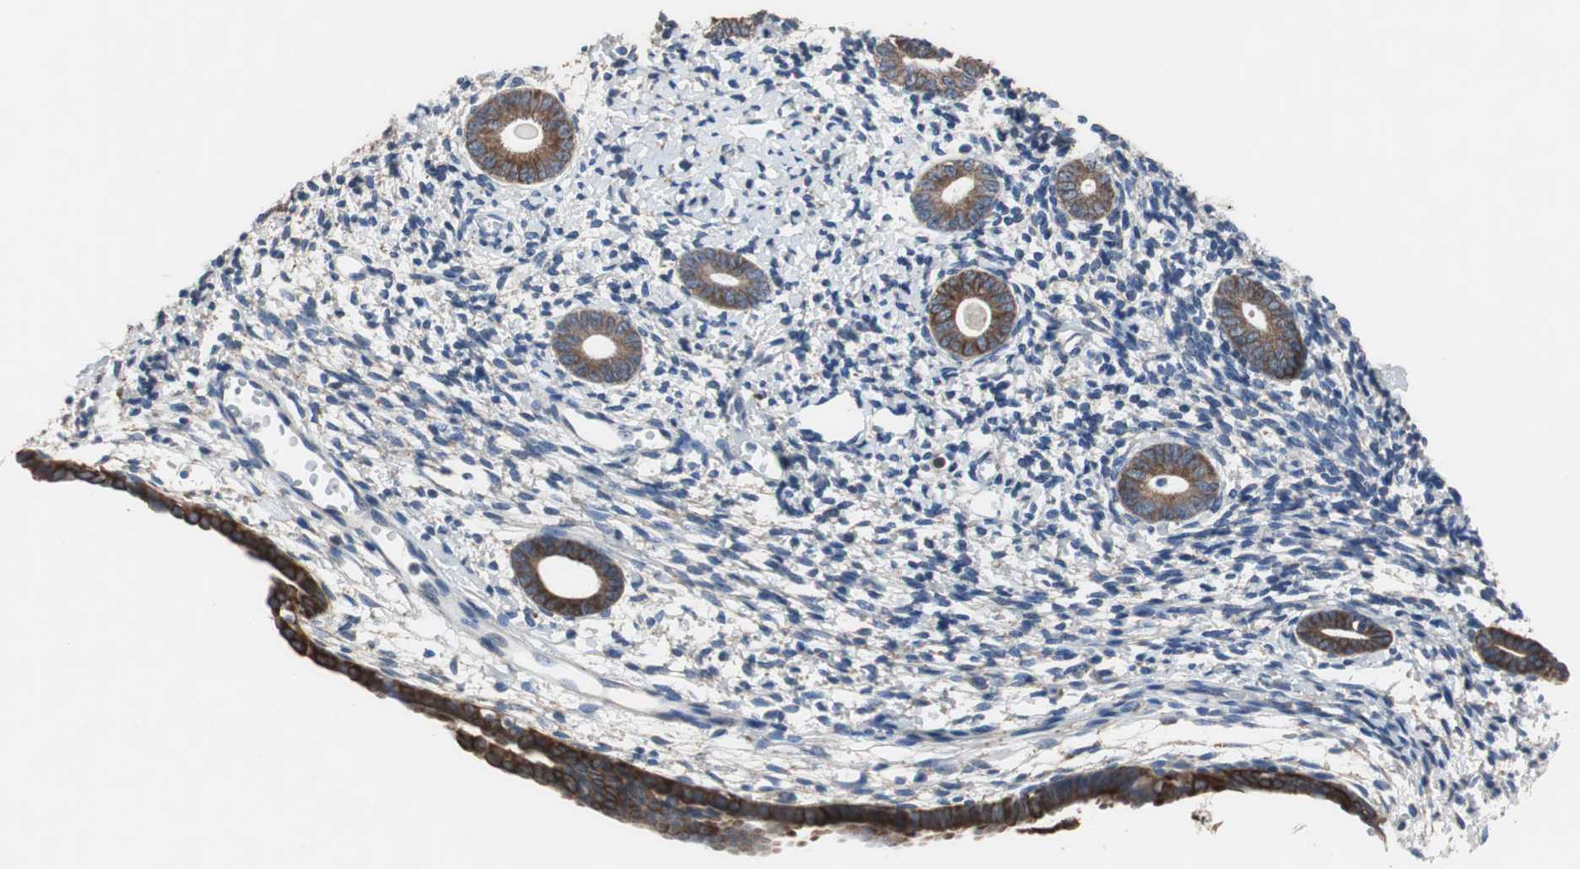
{"staining": {"intensity": "negative", "quantity": "none", "location": "none"}, "tissue": "endometrium", "cell_type": "Cells in endometrial stroma", "image_type": "normal", "snomed": [{"axis": "morphology", "description": "Normal tissue, NOS"}, {"axis": "topography", "description": "Endometrium"}], "caption": "The image displays no significant expression in cells in endometrial stroma of endometrium.", "gene": "USP10", "patient": {"sex": "female", "age": 71}}